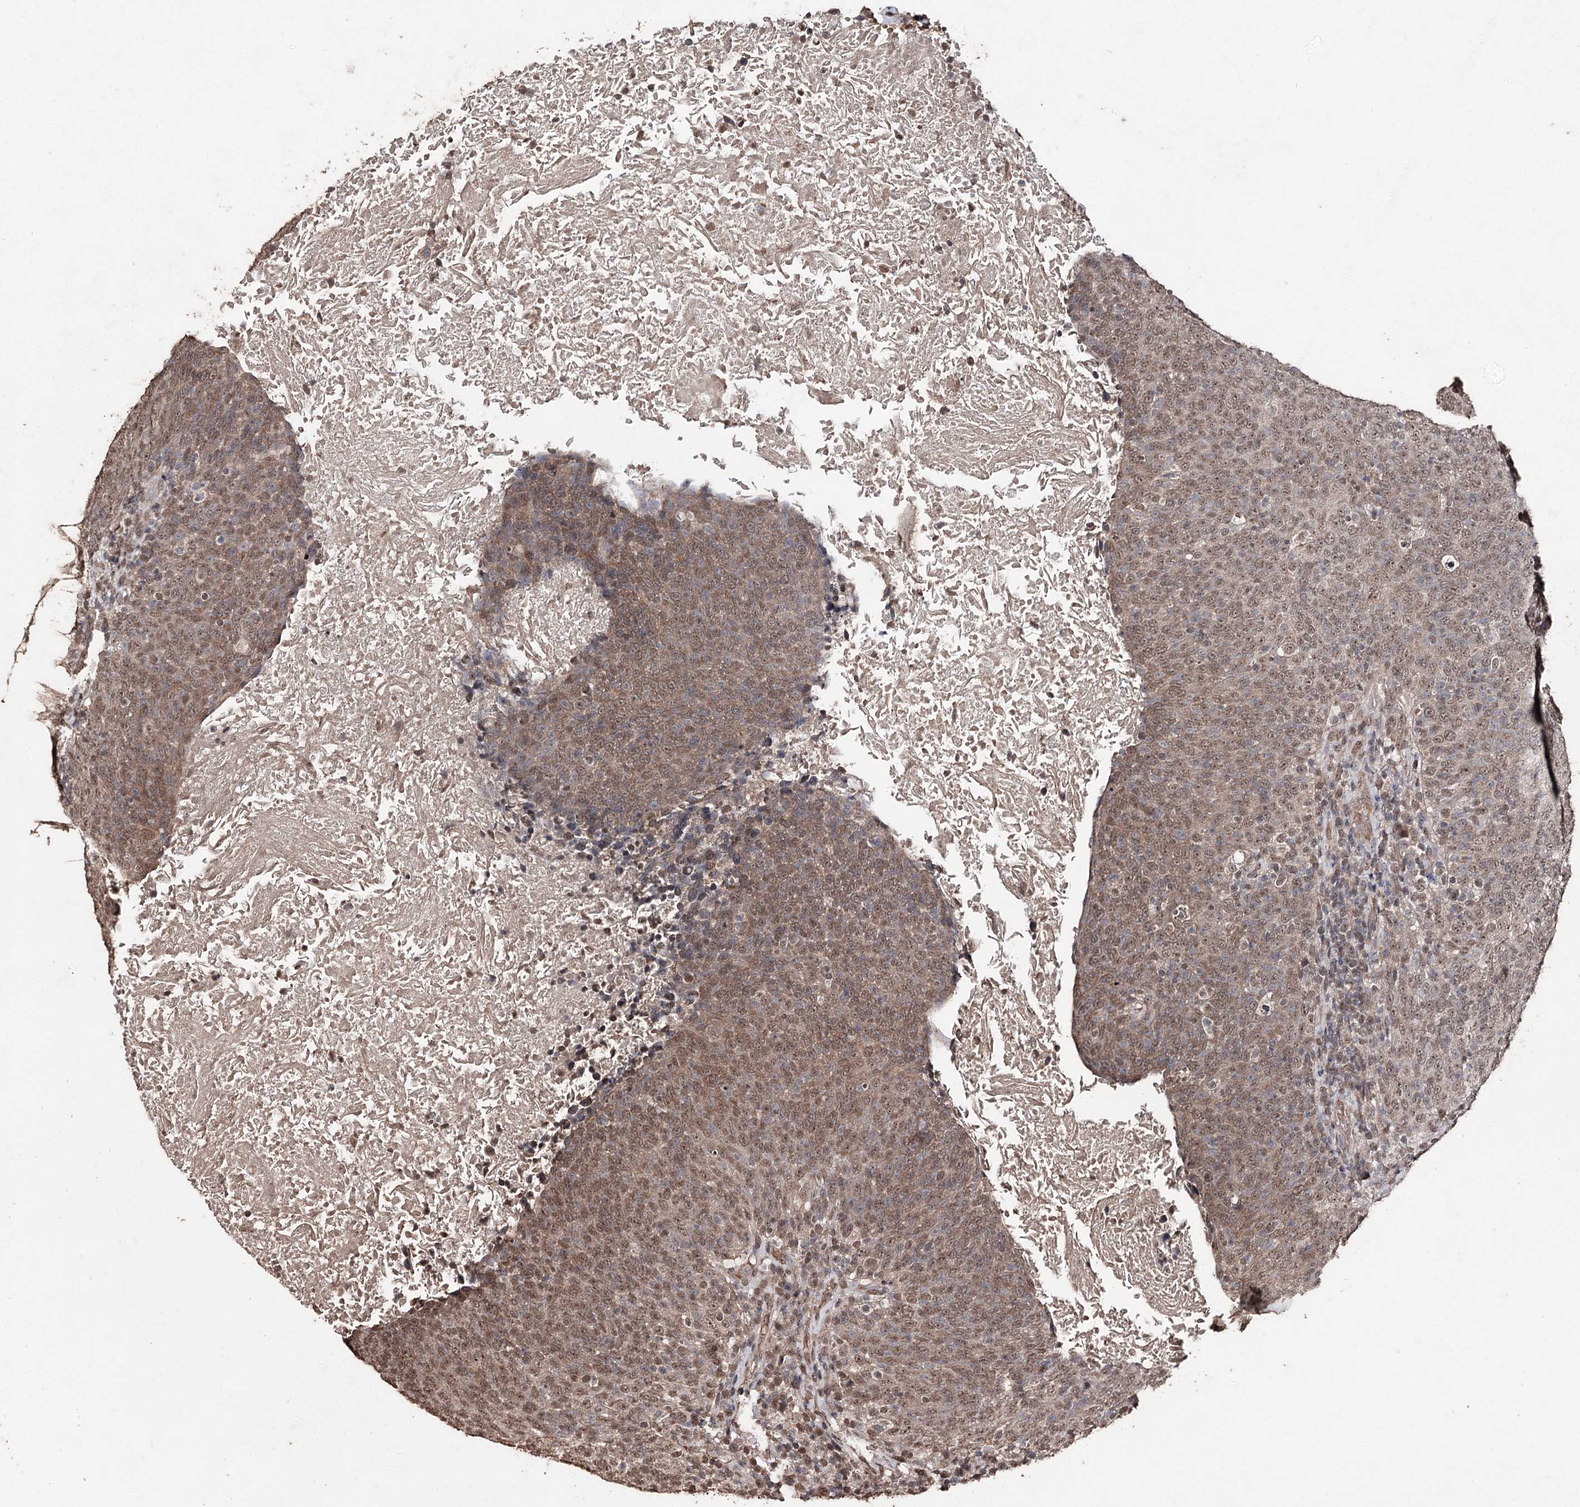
{"staining": {"intensity": "moderate", "quantity": ">75%", "location": "nuclear"}, "tissue": "head and neck cancer", "cell_type": "Tumor cells", "image_type": "cancer", "snomed": [{"axis": "morphology", "description": "Squamous cell carcinoma, NOS"}, {"axis": "morphology", "description": "Squamous cell carcinoma, metastatic, NOS"}, {"axis": "topography", "description": "Lymph node"}, {"axis": "topography", "description": "Head-Neck"}], "caption": "About >75% of tumor cells in head and neck cancer display moderate nuclear protein staining as visualized by brown immunohistochemical staining.", "gene": "ATG14", "patient": {"sex": "male", "age": 62}}